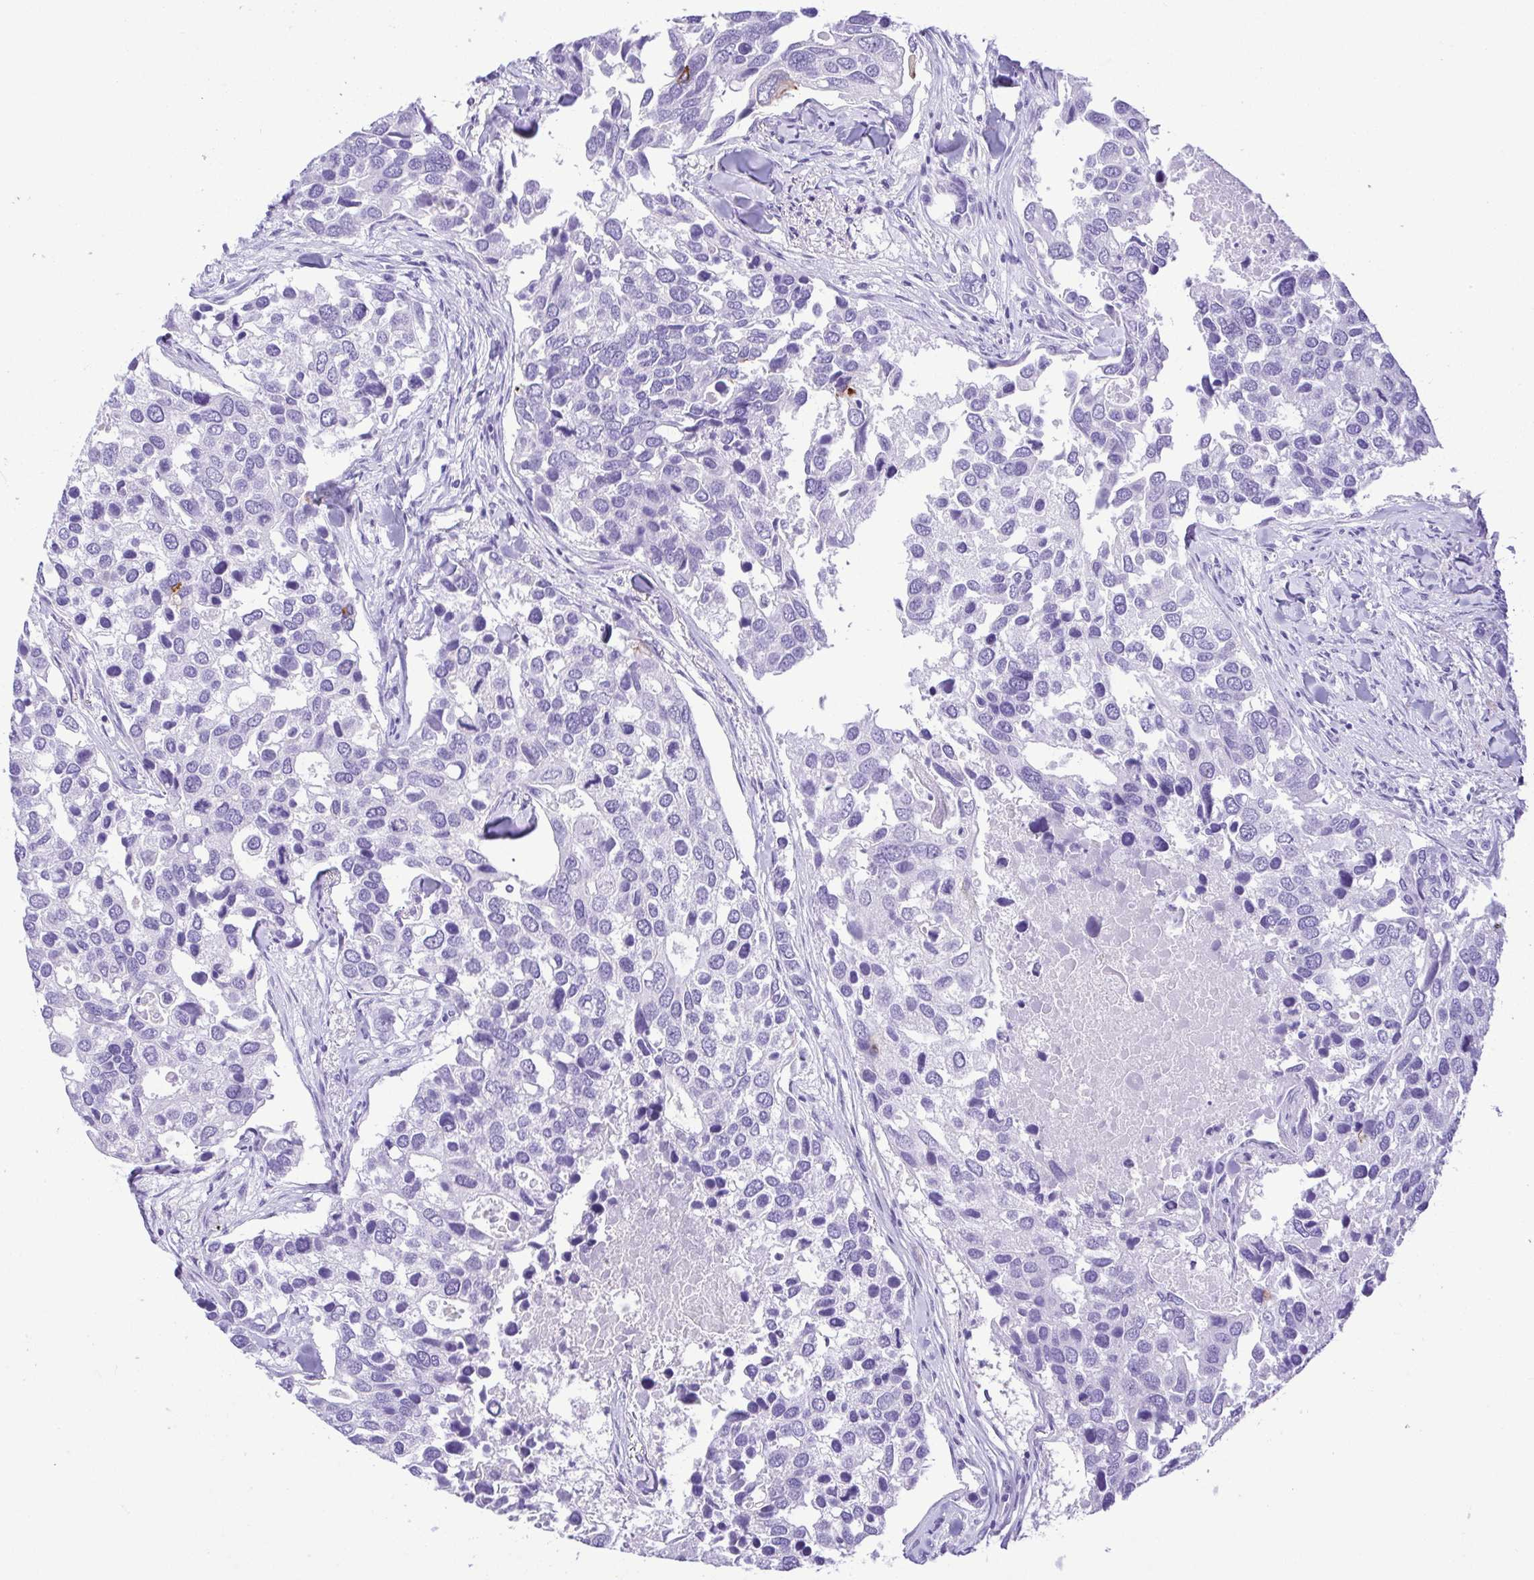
{"staining": {"intensity": "negative", "quantity": "none", "location": "none"}, "tissue": "breast cancer", "cell_type": "Tumor cells", "image_type": "cancer", "snomed": [{"axis": "morphology", "description": "Duct carcinoma"}, {"axis": "topography", "description": "Breast"}], "caption": "DAB (3,3'-diaminobenzidine) immunohistochemical staining of breast cancer displays no significant staining in tumor cells.", "gene": "CDSN", "patient": {"sex": "female", "age": 83}}